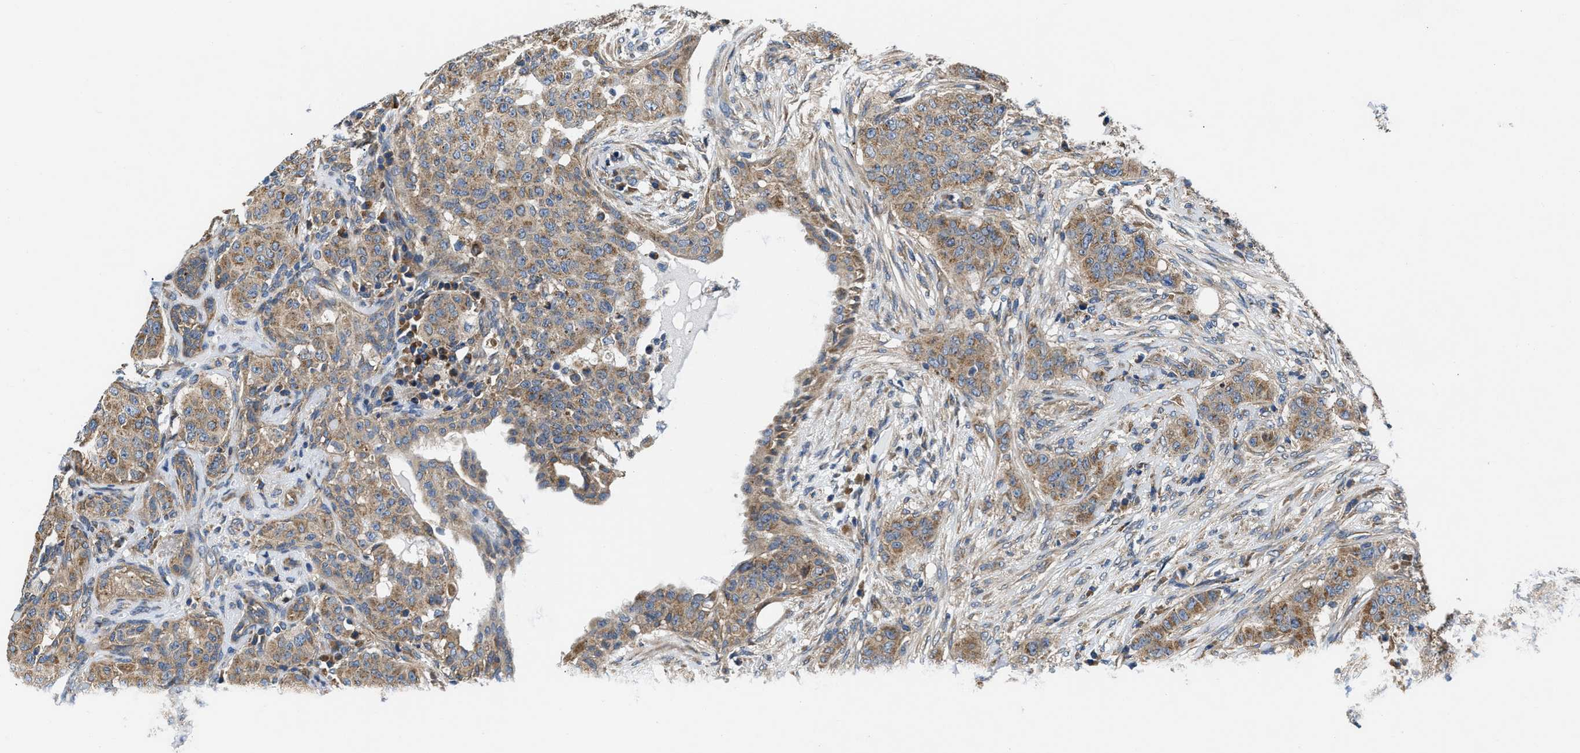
{"staining": {"intensity": "moderate", "quantity": ">75%", "location": "cytoplasmic/membranous"}, "tissue": "breast cancer", "cell_type": "Tumor cells", "image_type": "cancer", "snomed": [{"axis": "morphology", "description": "Normal tissue, NOS"}, {"axis": "morphology", "description": "Duct carcinoma"}, {"axis": "topography", "description": "Breast"}], "caption": "Brown immunohistochemical staining in human breast cancer displays moderate cytoplasmic/membranous staining in about >75% of tumor cells. Immunohistochemistry (ihc) stains the protein of interest in brown and the nuclei are stained blue.", "gene": "CEP128", "patient": {"sex": "female", "age": 40}}